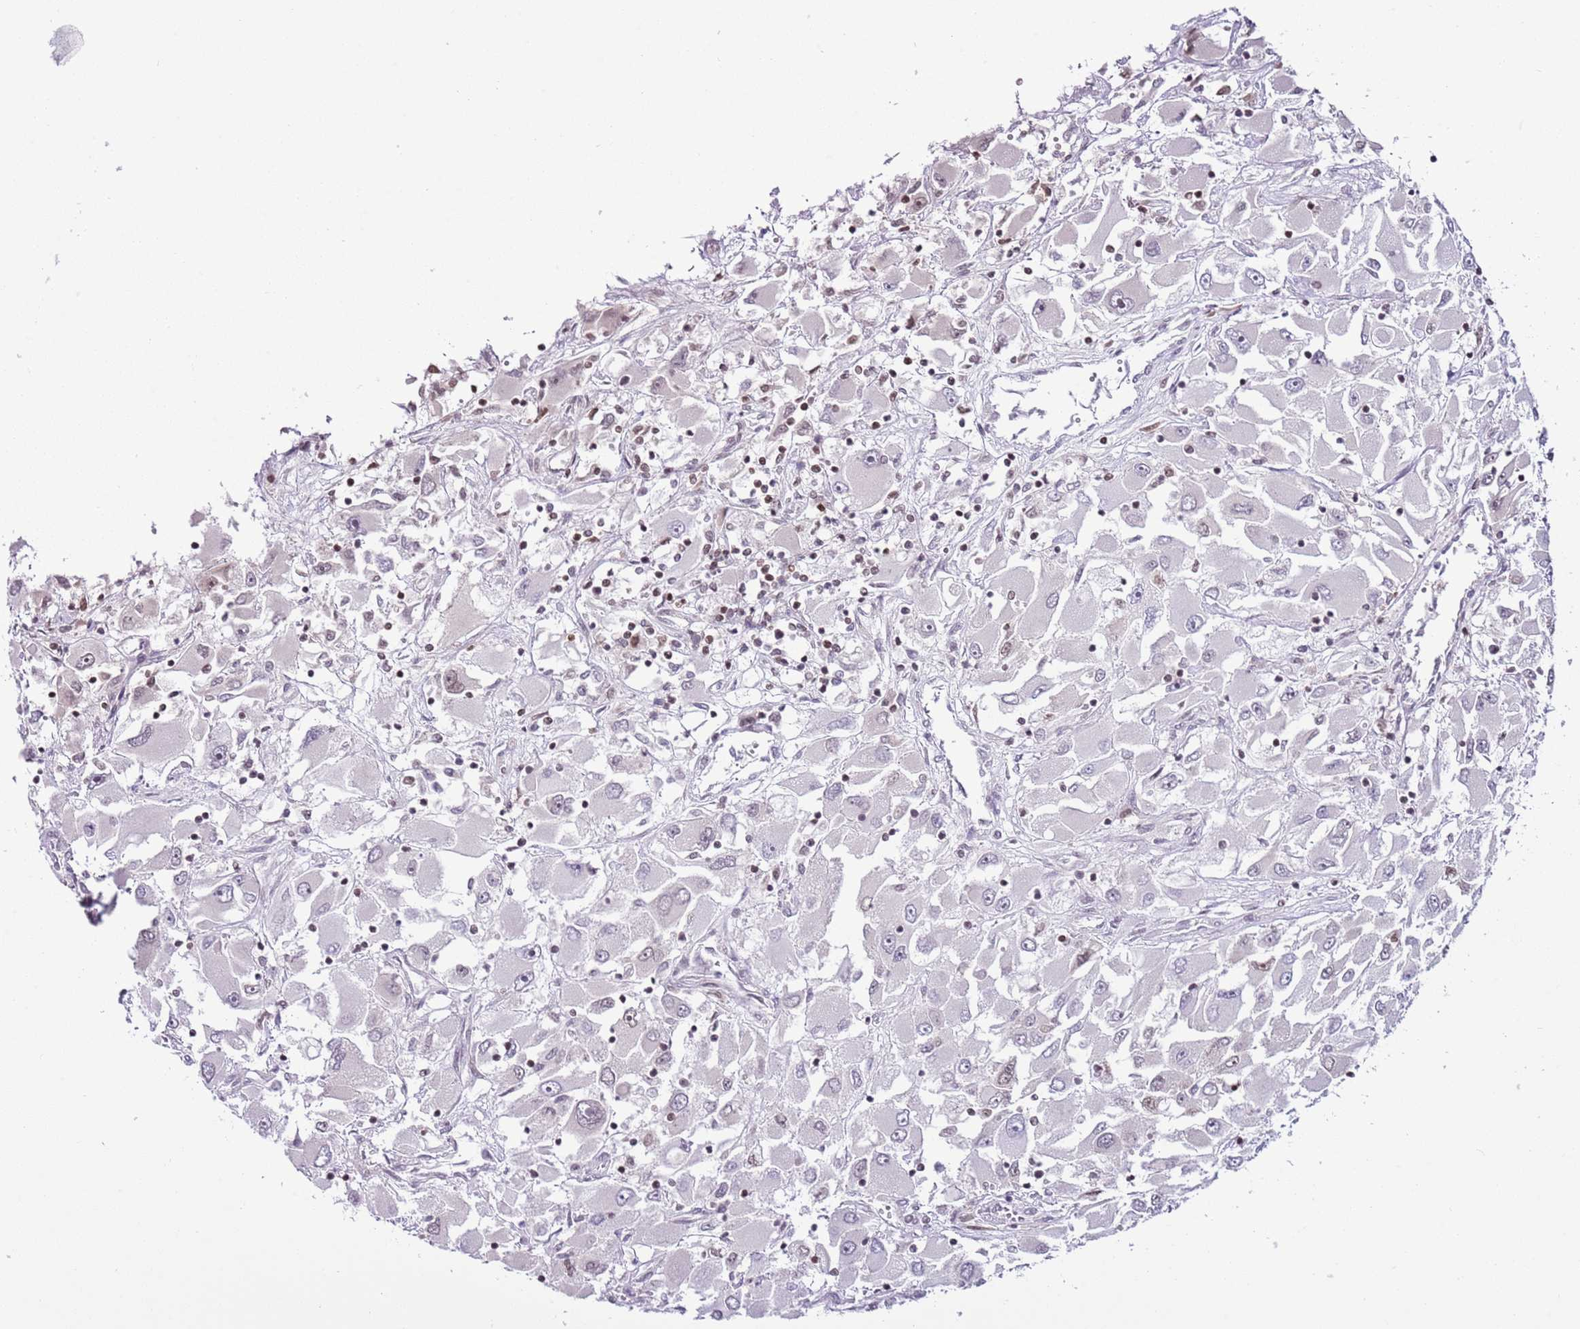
{"staining": {"intensity": "negative", "quantity": "none", "location": "none"}, "tissue": "renal cancer", "cell_type": "Tumor cells", "image_type": "cancer", "snomed": [{"axis": "morphology", "description": "Adenocarcinoma, NOS"}, {"axis": "topography", "description": "Kidney"}], "caption": "Immunohistochemical staining of adenocarcinoma (renal) demonstrates no significant expression in tumor cells.", "gene": "SELENOH", "patient": {"sex": "female", "age": 52}}